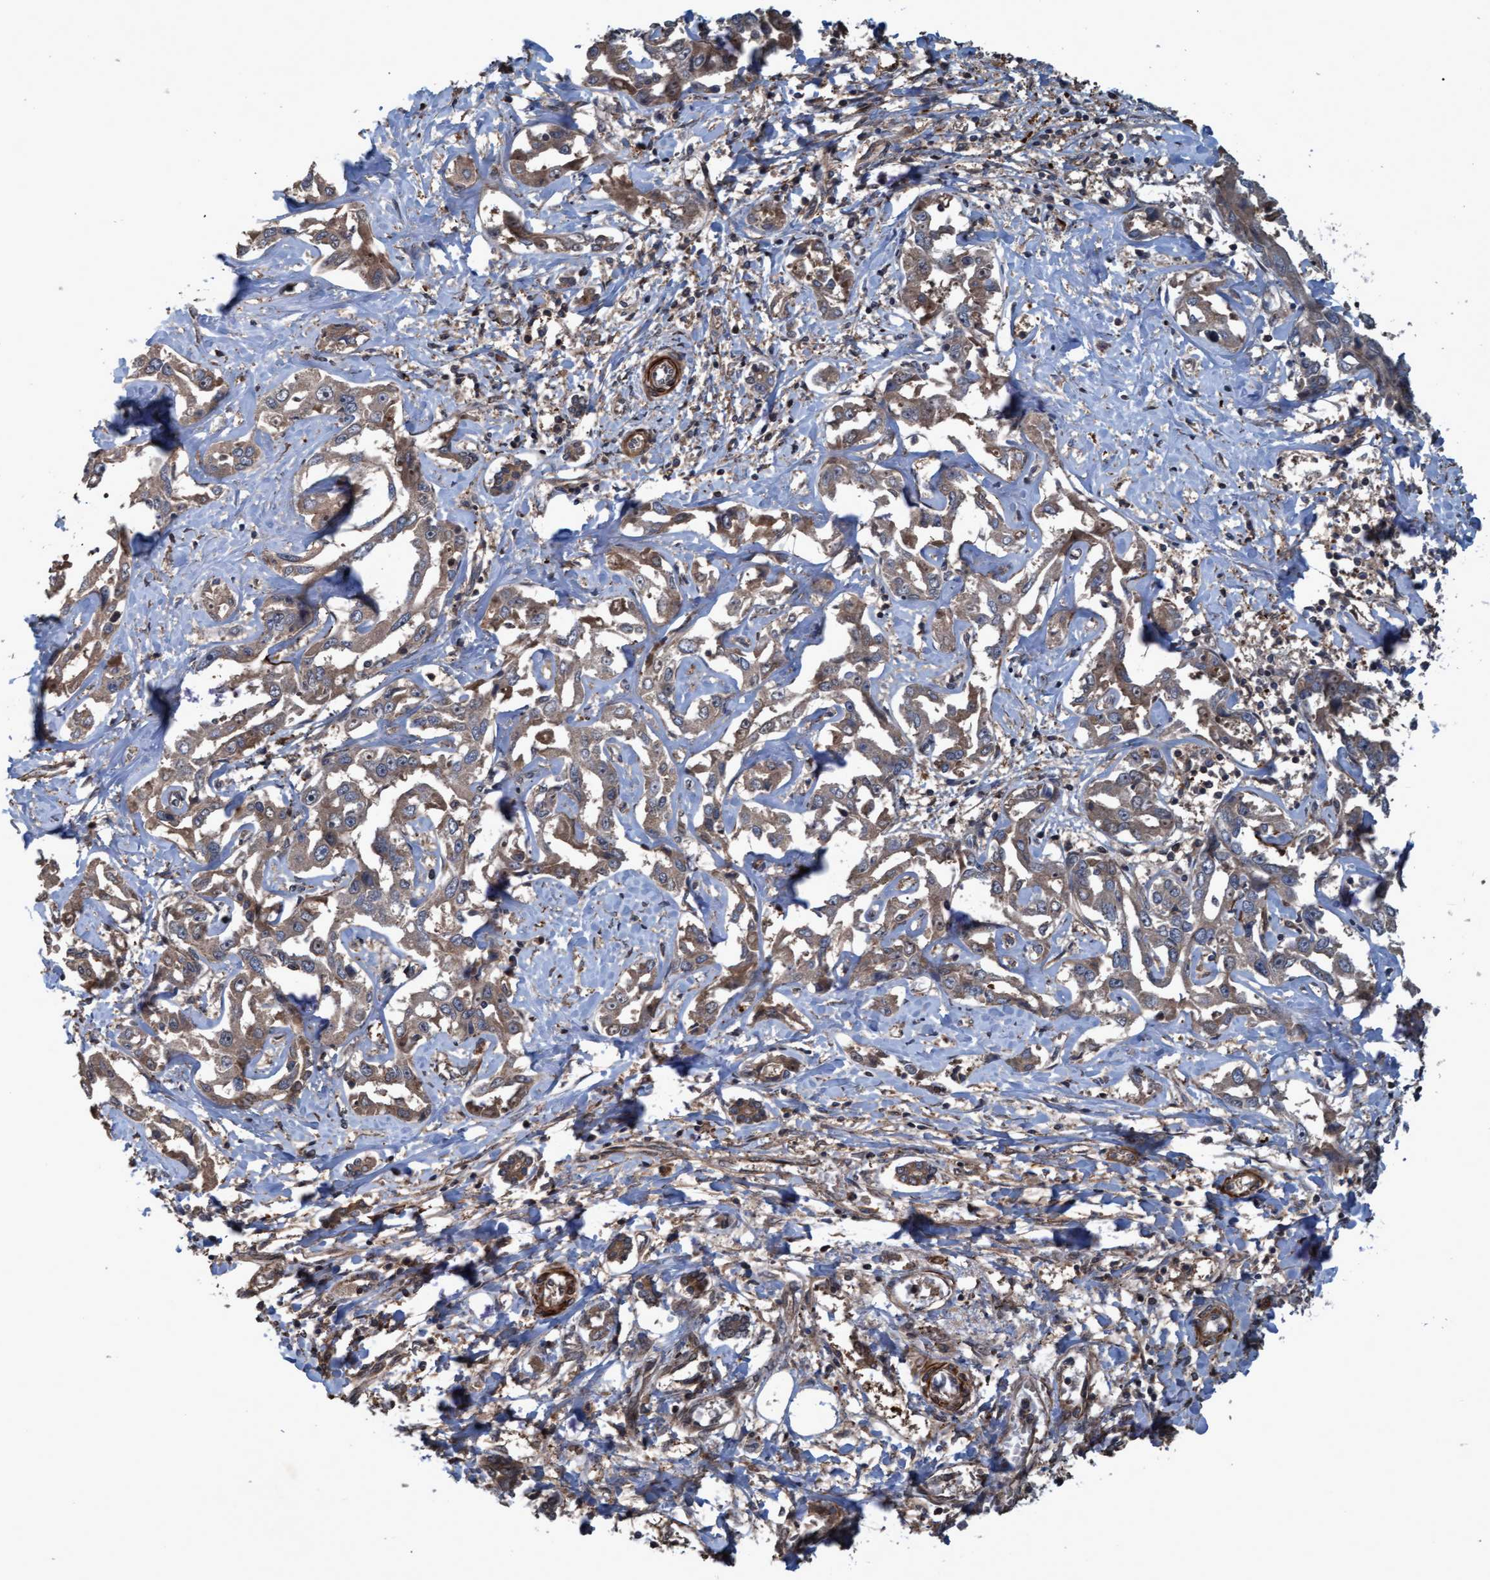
{"staining": {"intensity": "moderate", "quantity": ">75%", "location": "cytoplasmic/membranous"}, "tissue": "liver cancer", "cell_type": "Tumor cells", "image_type": "cancer", "snomed": [{"axis": "morphology", "description": "Cholangiocarcinoma"}, {"axis": "topography", "description": "Liver"}], "caption": "Liver cholangiocarcinoma stained with immunohistochemistry reveals moderate cytoplasmic/membranous positivity in approximately >75% of tumor cells.", "gene": "GGT6", "patient": {"sex": "male", "age": 59}}